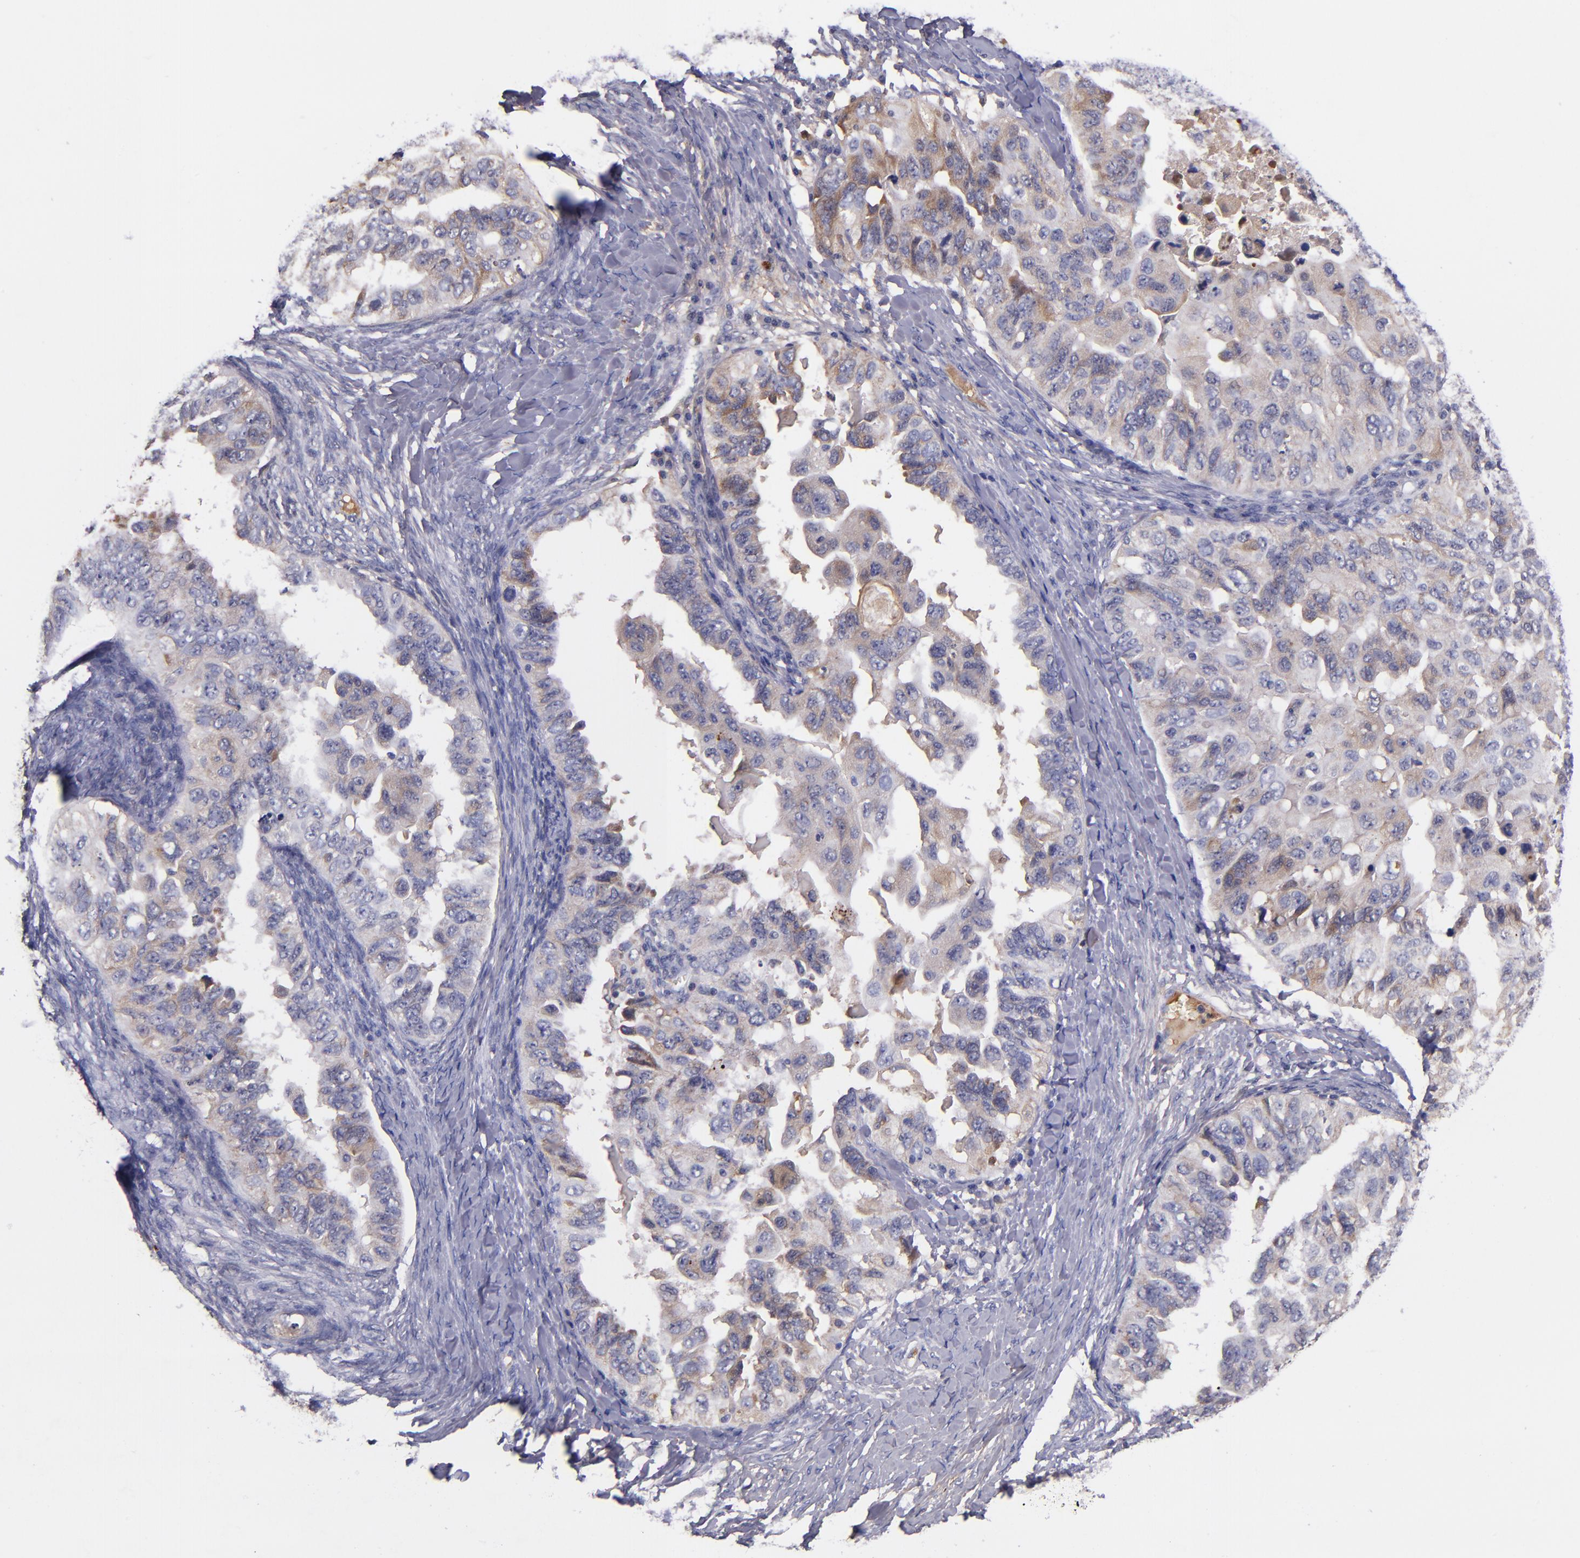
{"staining": {"intensity": "weak", "quantity": ">75%", "location": "cytoplasmic/membranous"}, "tissue": "ovarian cancer", "cell_type": "Tumor cells", "image_type": "cancer", "snomed": [{"axis": "morphology", "description": "Cystadenocarcinoma, serous, NOS"}, {"axis": "topography", "description": "Ovary"}], "caption": "Weak cytoplasmic/membranous protein expression is appreciated in approximately >75% of tumor cells in ovarian cancer. Nuclei are stained in blue.", "gene": "RBP4", "patient": {"sex": "female", "age": 82}}